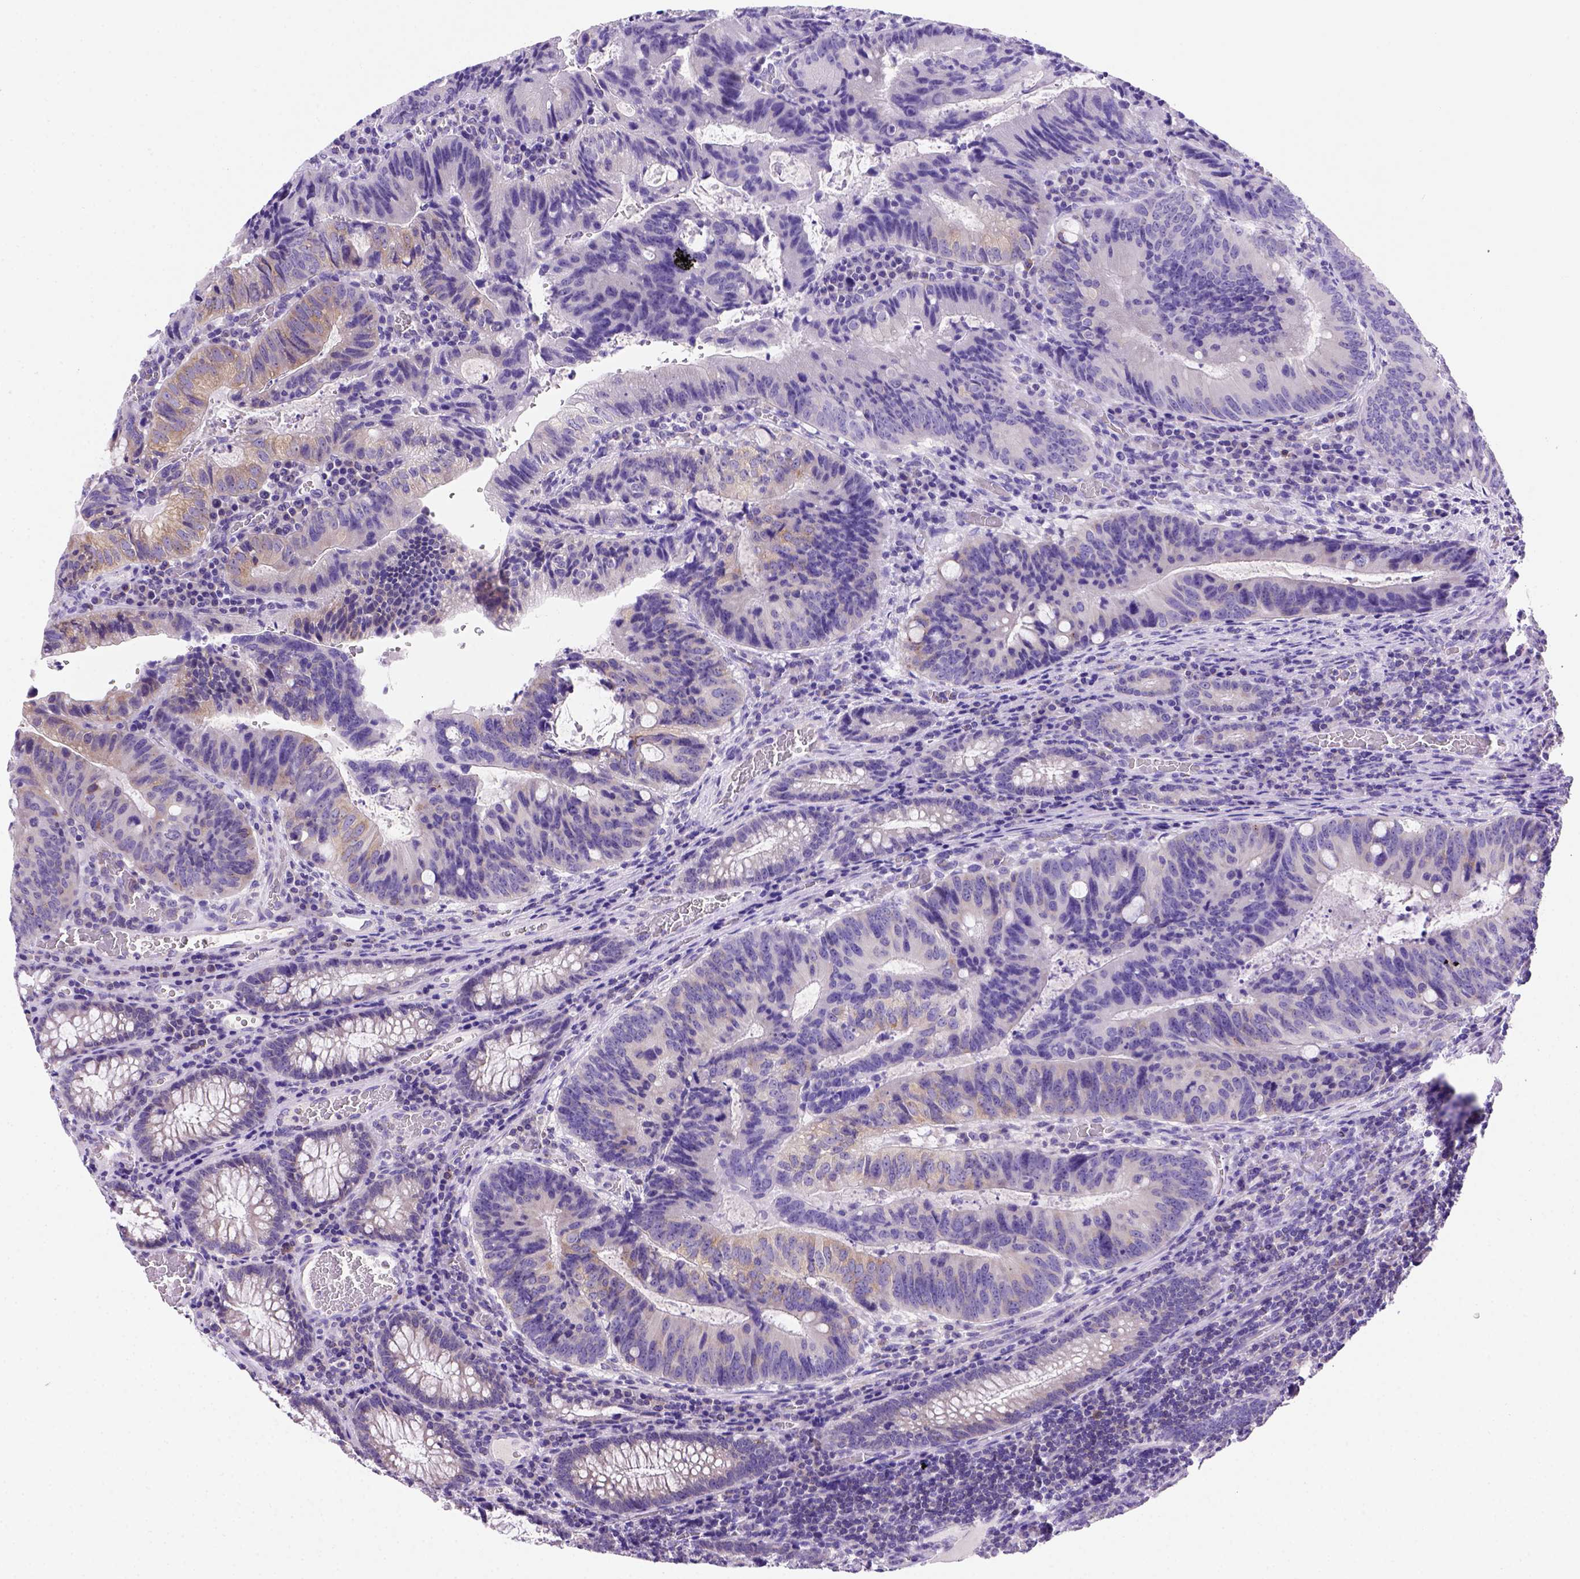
{"staining": {"intensity": "moderate", "quantity": "<25%", "location": "cytoplasmic/membranous"}, "tissue": "colorectal cancer", "cell_type": "Tumor cells", "image_type": "cancer", "snomed": [{"axis": "morphology", "description": "Adenocarcinoma, NOS"}, {"axis": "topography", "description": "Colon"}], "caption": "Immunohistochemistry photomicrograph of colorectal adenocarcinoma stained for a protein (brown), which shows low levels of moderate cytoplasmic/membranous expression in approximately <25% of tumor cells.", "gene": "FOXI1", "patient": {"sex": "male", "age": 67}}